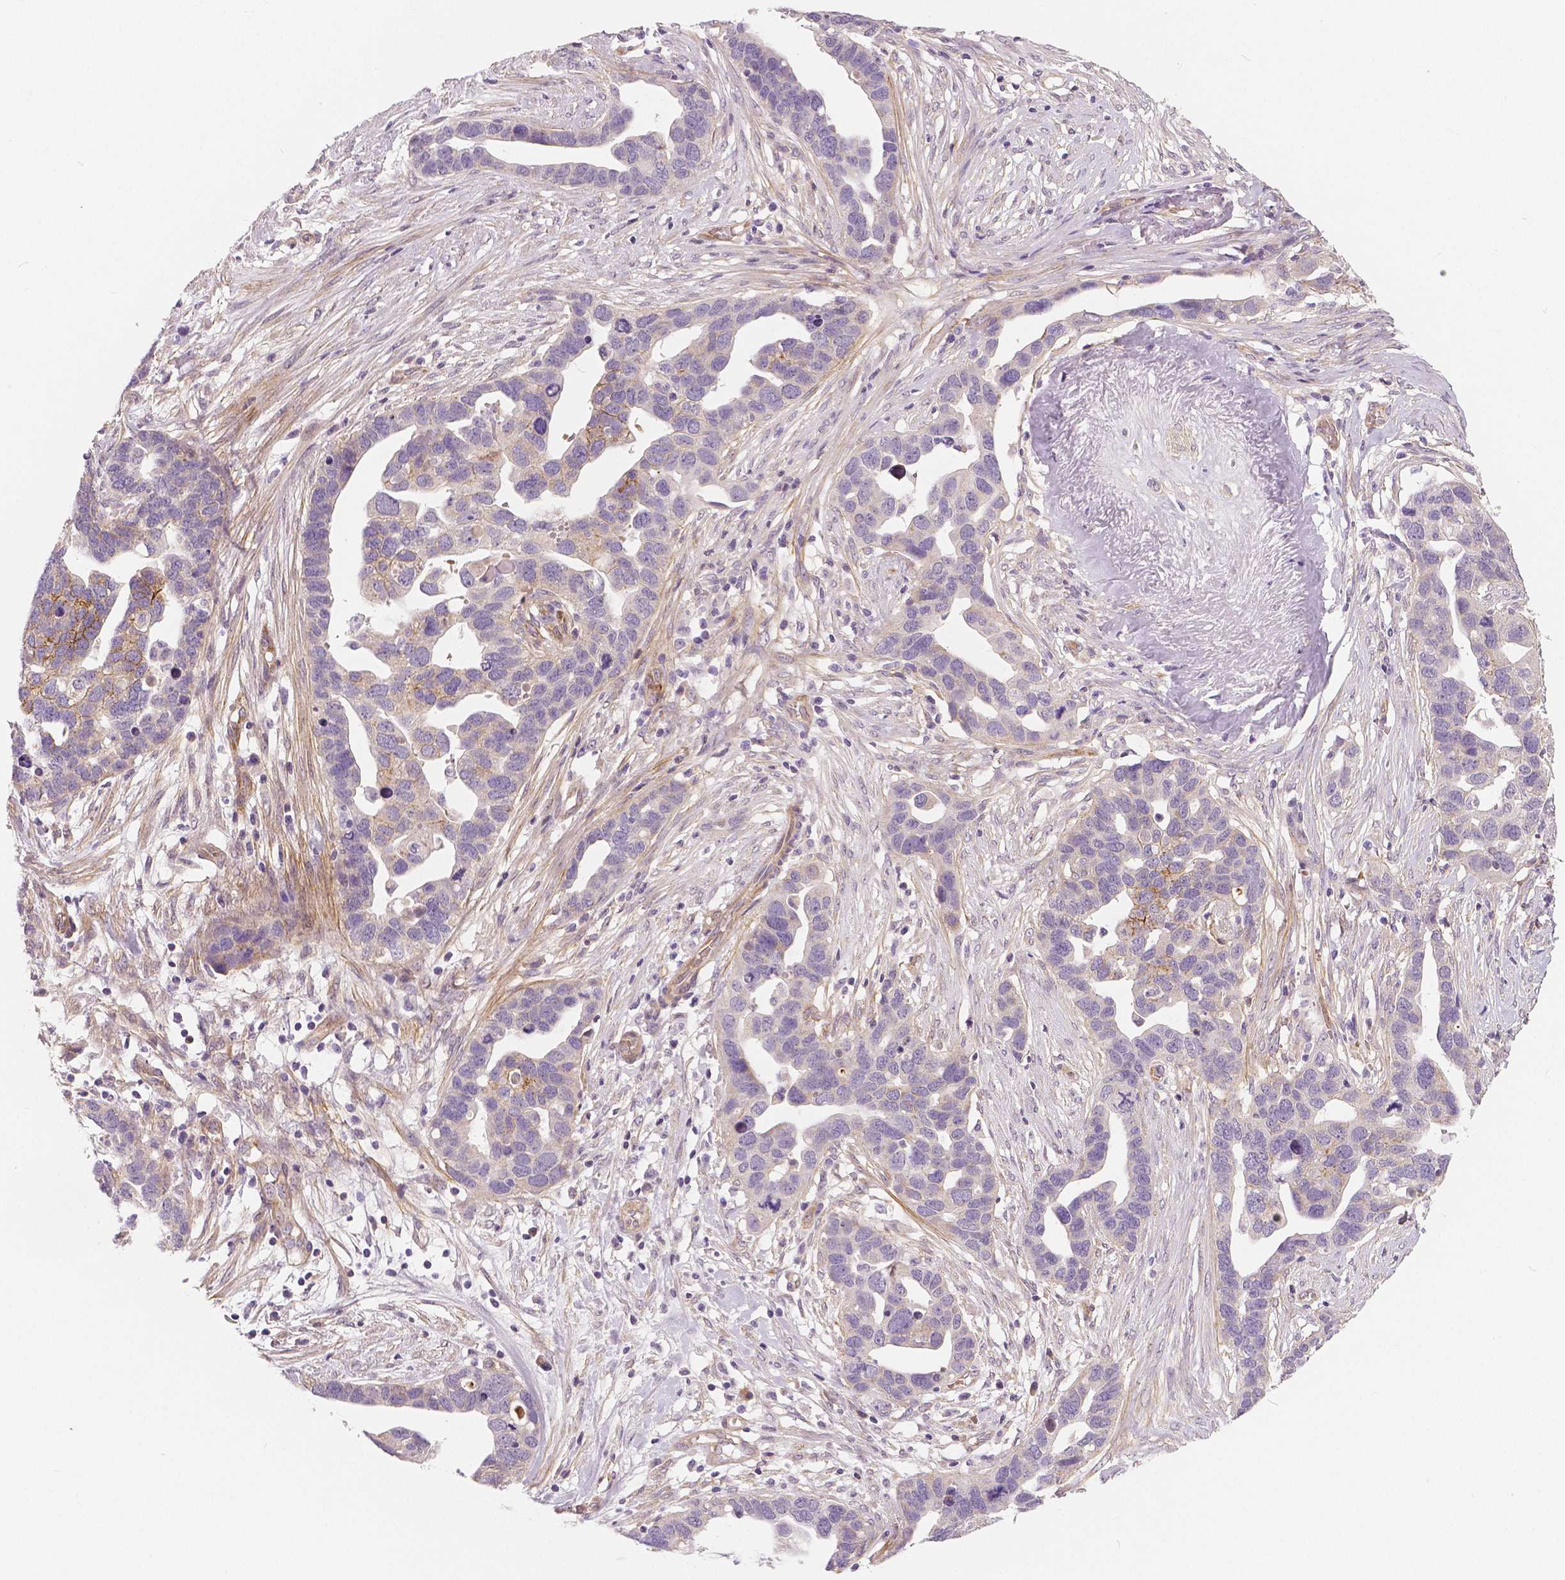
{"staining": {"intensity": "moderate", "quantity": "<25%", "location": "cytoplasmic/membranous"}, "tissue": "ovarian cancer", "cell_type": "Tumor cells", "image_type": "cancer", "snomed": [{"axis": "morphology", "description": "Cystadenocarcinoma, serous, NOS"}, {"axis": "topography", "description": "Ovary"}], "caption": "Protein staining of ovarian serous cystadenocarcinoma tissue reveals moderate cytoplasmic/membranous expression in about <25% of tumor cells.", "gene": "FLT1", "patient": {"sex": "female", "age": 54}}